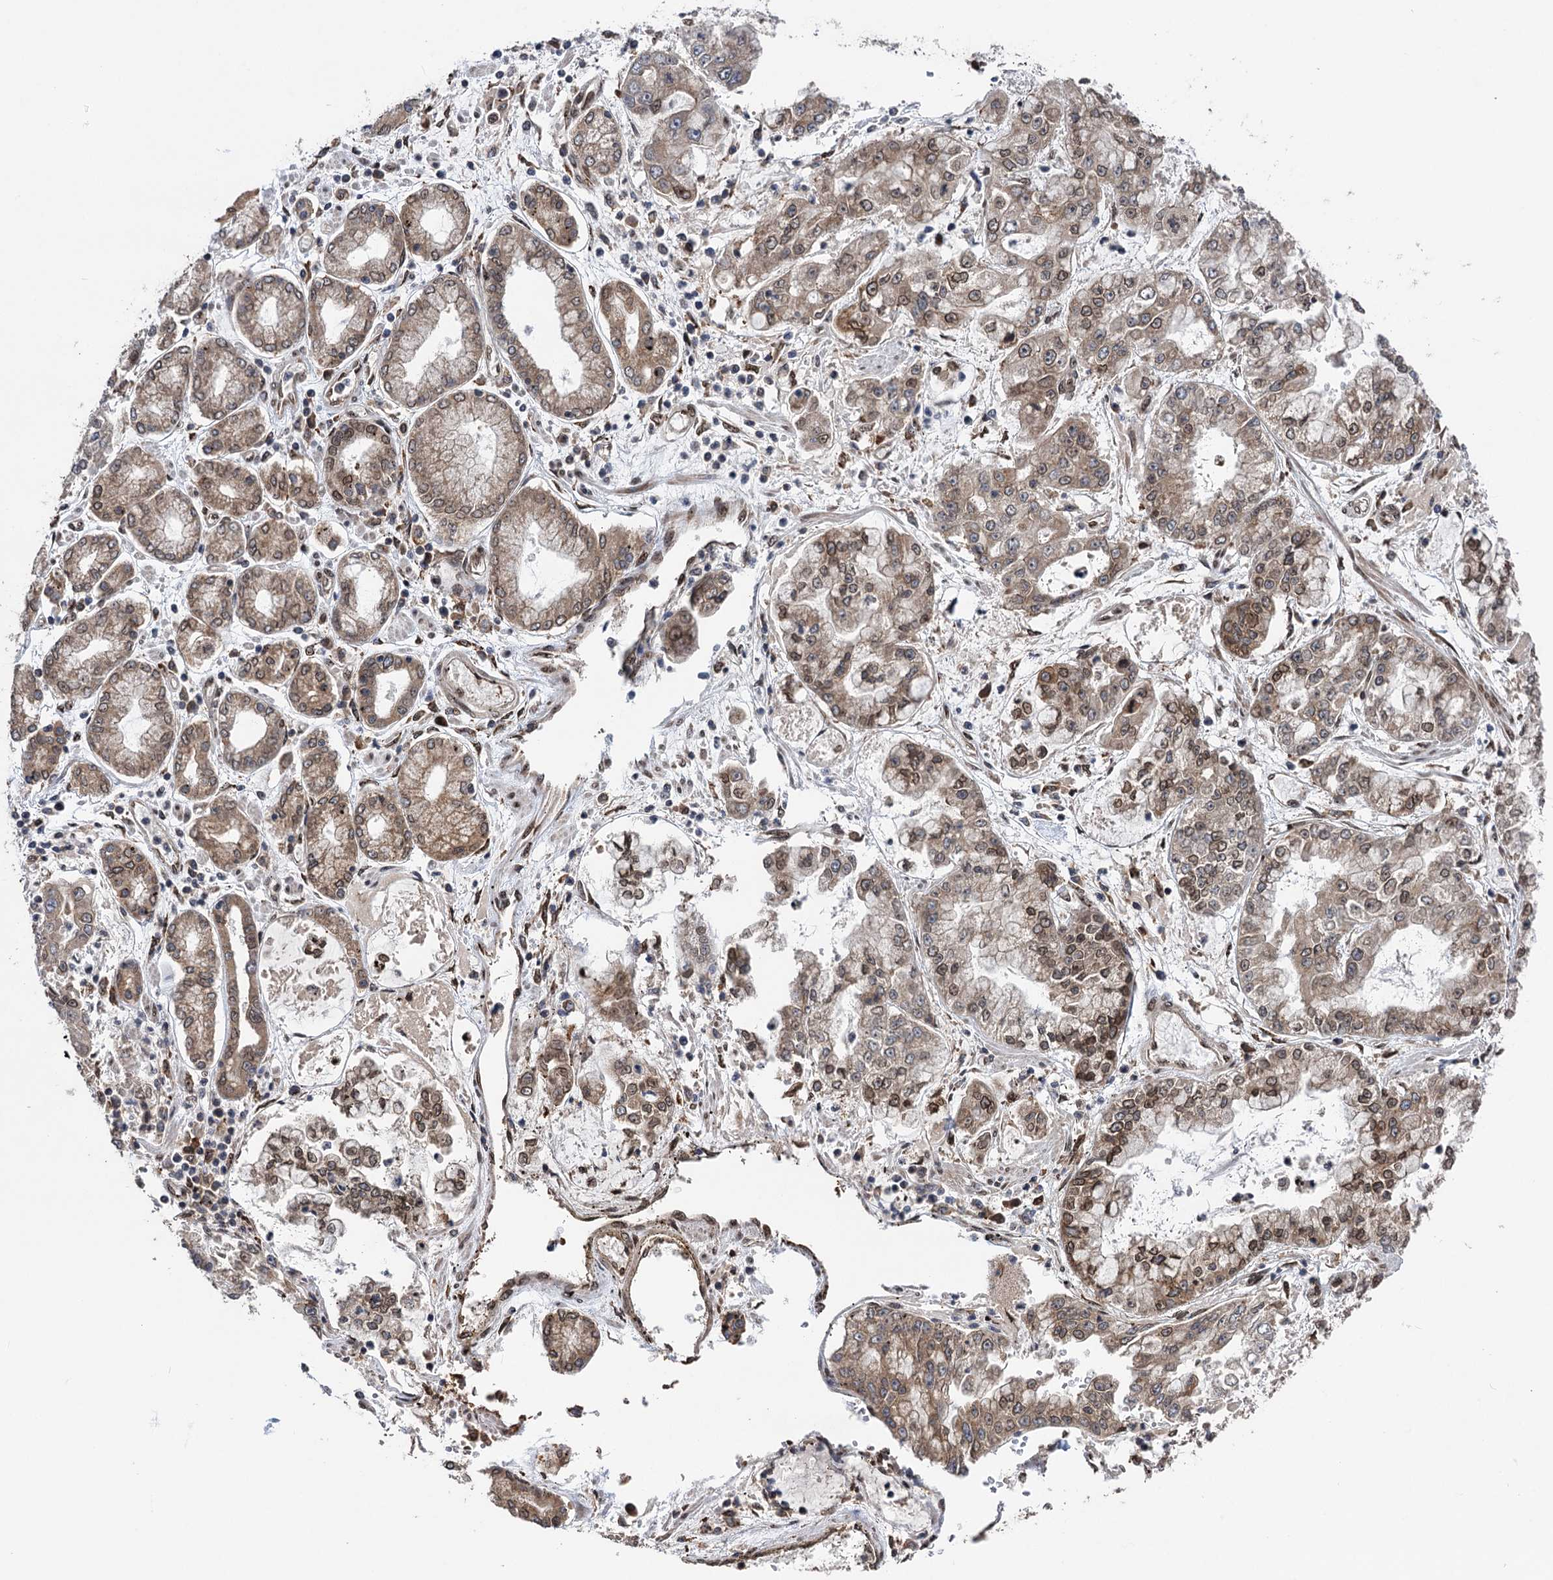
{"staining": {"intensity": "weak", "quantity": "25%-75%", "location": "cytoplasmic/membranous,nuclear"}, "tissue": "stomach cancer", "cell_type": "Tumor cells", "image_type": "cancer", "snomed": [{"axis": "morphology", "description": "Adenocarcinoma, NOS"}, {"axis": "topography", "description": "Stomach"}], "caption": "Protein analysis of stomach cancer tissue shows weak cytoplasmic/membranous and nuclear expression in about 25%-75% of tumor cells.", "gene": "MESD", "patient": {"sex": "male", "age": 76}}